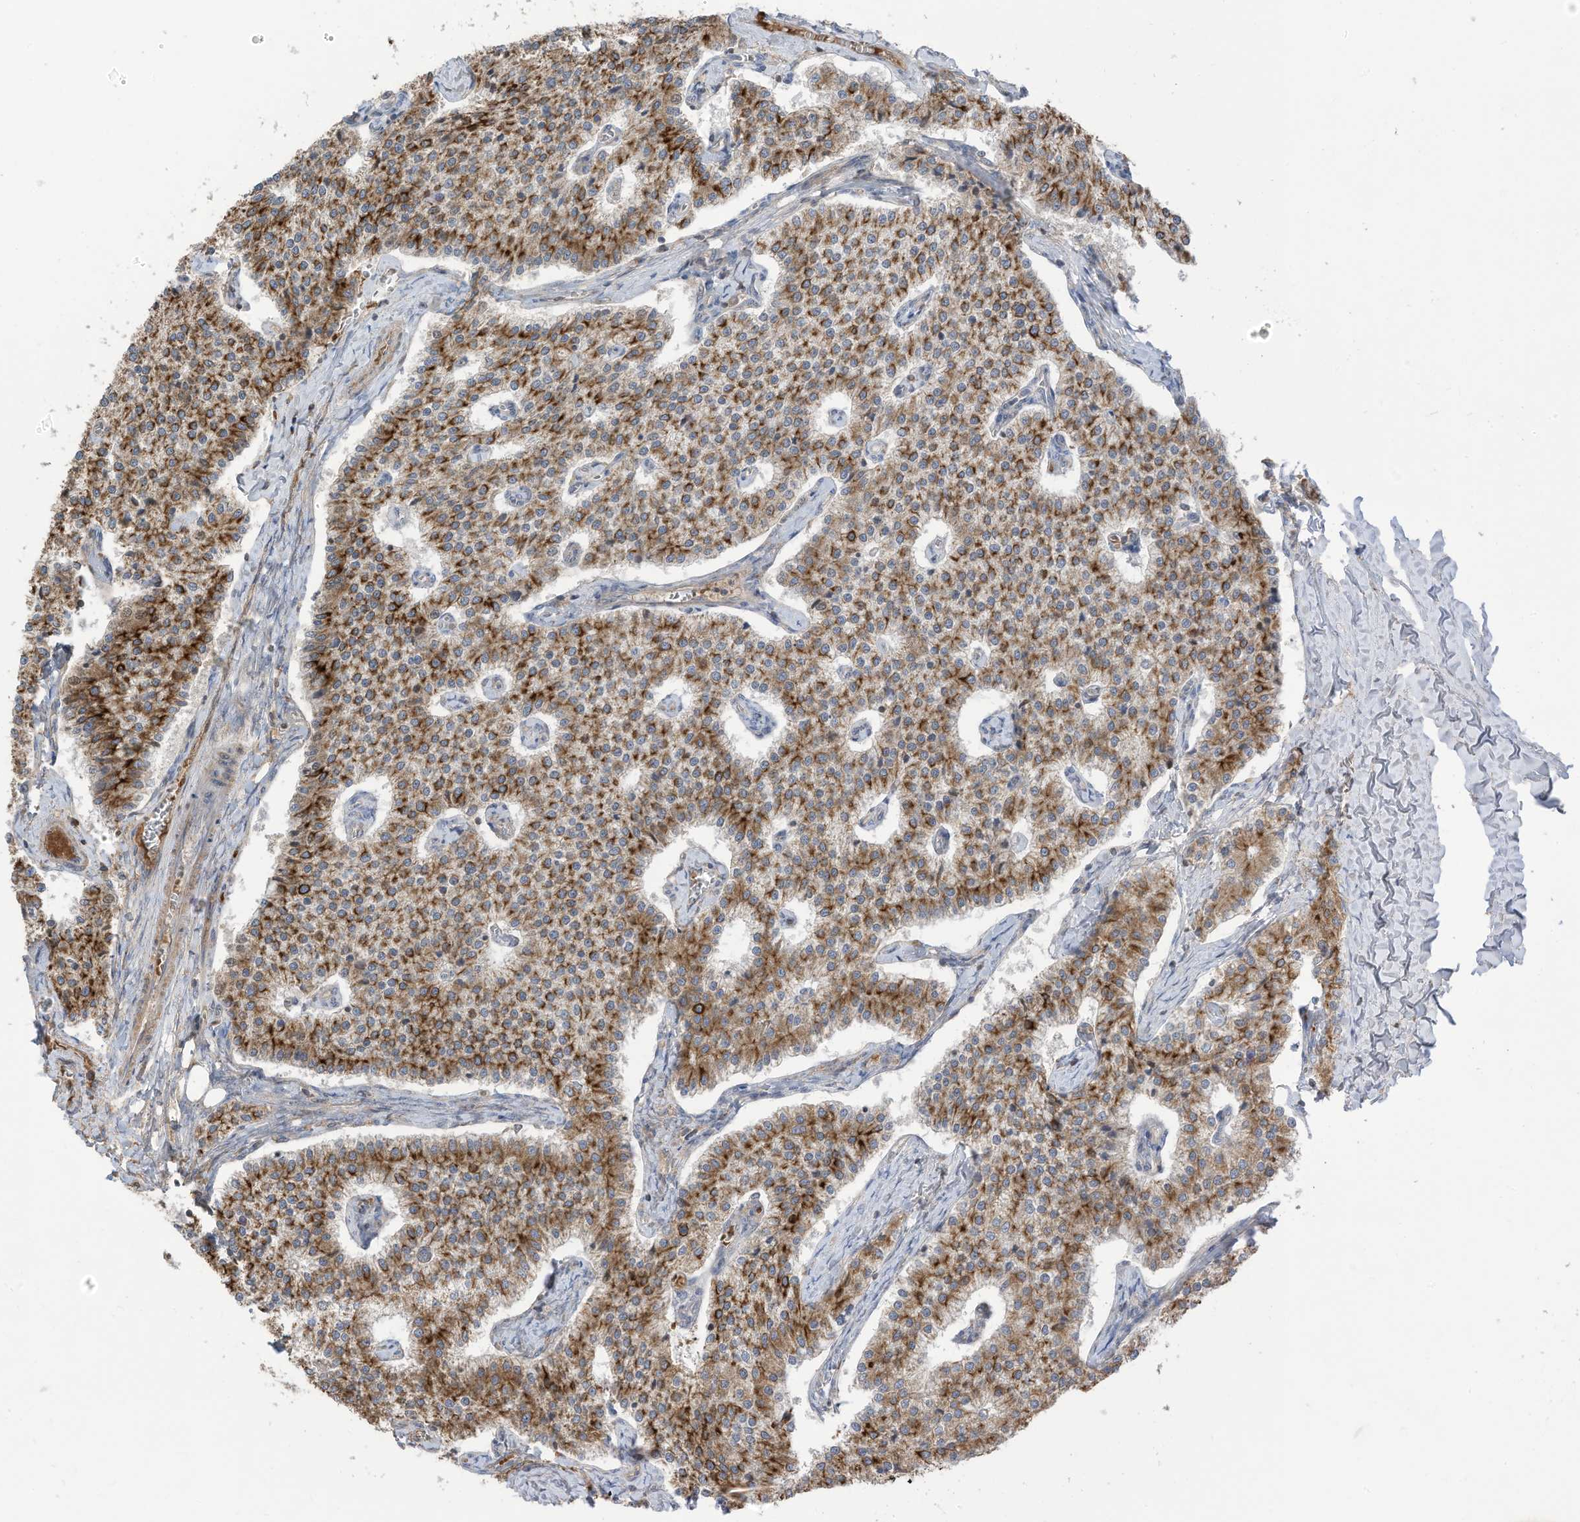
{"staining": {"intensity": "strong", "quantity": ">75%", "location": "cytoplasmic/membranous"}, "tissue": "carcinoid", "cell_type": "Tumor cells", "image_type": "cancer", "snomed": [{"axis": "morphology", "description": "Carcinoid, malignant, NOS"}, {"axis": "topography", "description": "Colon"}], "caption": "An image showing strong cytoplasmic/membranous positivity in approximately >75% of tumor cells in carcinoid (malignant), as visualized by brown immunohistochemical staining.", "gene": "CGAS", "patient": {"sex": "female", "age": 52}}